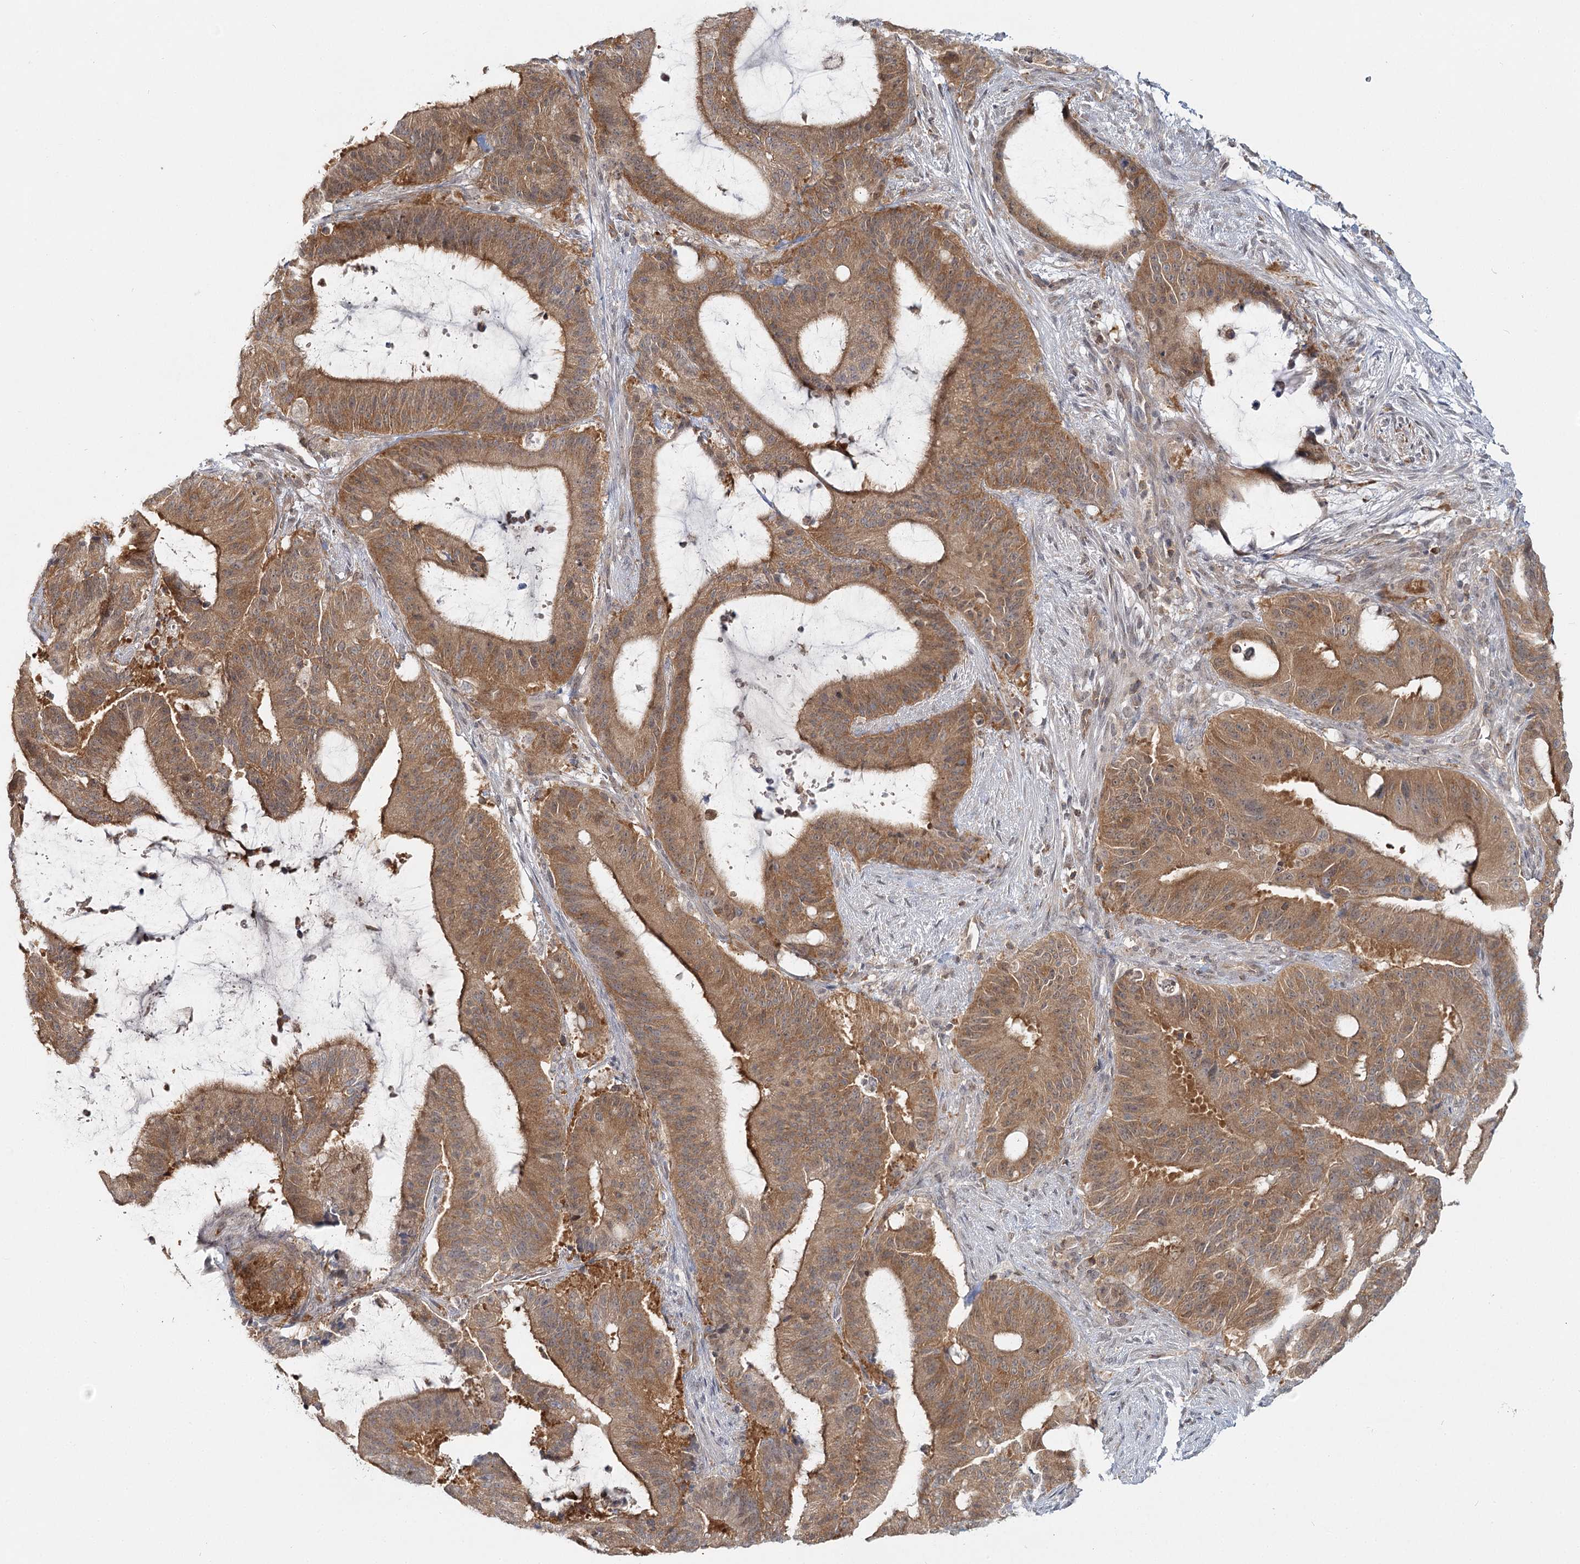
{"staining": {"intensity": "moderate", "quantity": ">75%", "location": "cytoplasmic/membranous"}, "tissue": "liver cancer", "cell_type": "Tumor cells", "image_type": "cancer", "snomed": [{"axis": "morphology", "description": "Normal tissue, NOS"}, {"axis": "morphology", "description": "Cholangiocarcinoma"}, {"axis": "topography", "description": "Liver"}, {"axis": "topography", "description": "Peripheral nerve tissue"}], "caption": "Protein expression analysis of human liver cholangiocarcinoma reveals moderate cytoplasmic/membranous expression in about >75% of tumor cells. The staining was performed using DAB, with brown indicating positive protein expression. Nuclei are stained blue with hematoxylin.", "gene": "FAM120B", "patient": {"sex": "female", "age": 73}}